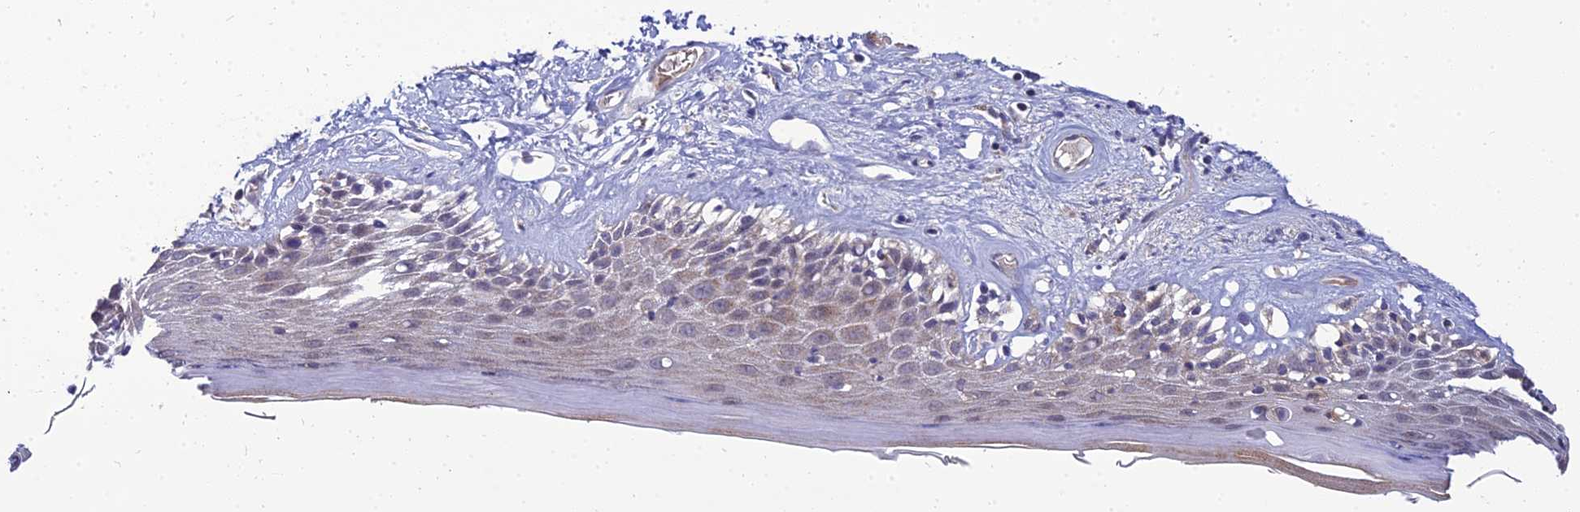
{"staining": {"intensity": "weak", "quantity": "25%-75%", "location": "cytoplasmic/membranous"}, "tissue": "skin", "cell_type": "Epidermal cells", "image_type": "normal", "snomed": [{"axis": "morphology", "description": "Normal tissue, NOS"}, {"axis": "topography", "description": "Adipose tissue"}, {"axis": "topography", "description": "Vascular tissue"}, {"axis": "topography", "description": "Vulva"}, {"axis": "topography", "description": "Peripheral nerve tissue"}], "caption": "Immunohistochemistry (IHC) of benign human skin reveals low levels of weak cytoplasmic/membranous positivity in about 25%-75% of epidermal cells.", "gene": "NPY", "patient": {"sex": "female", "age": 86}}